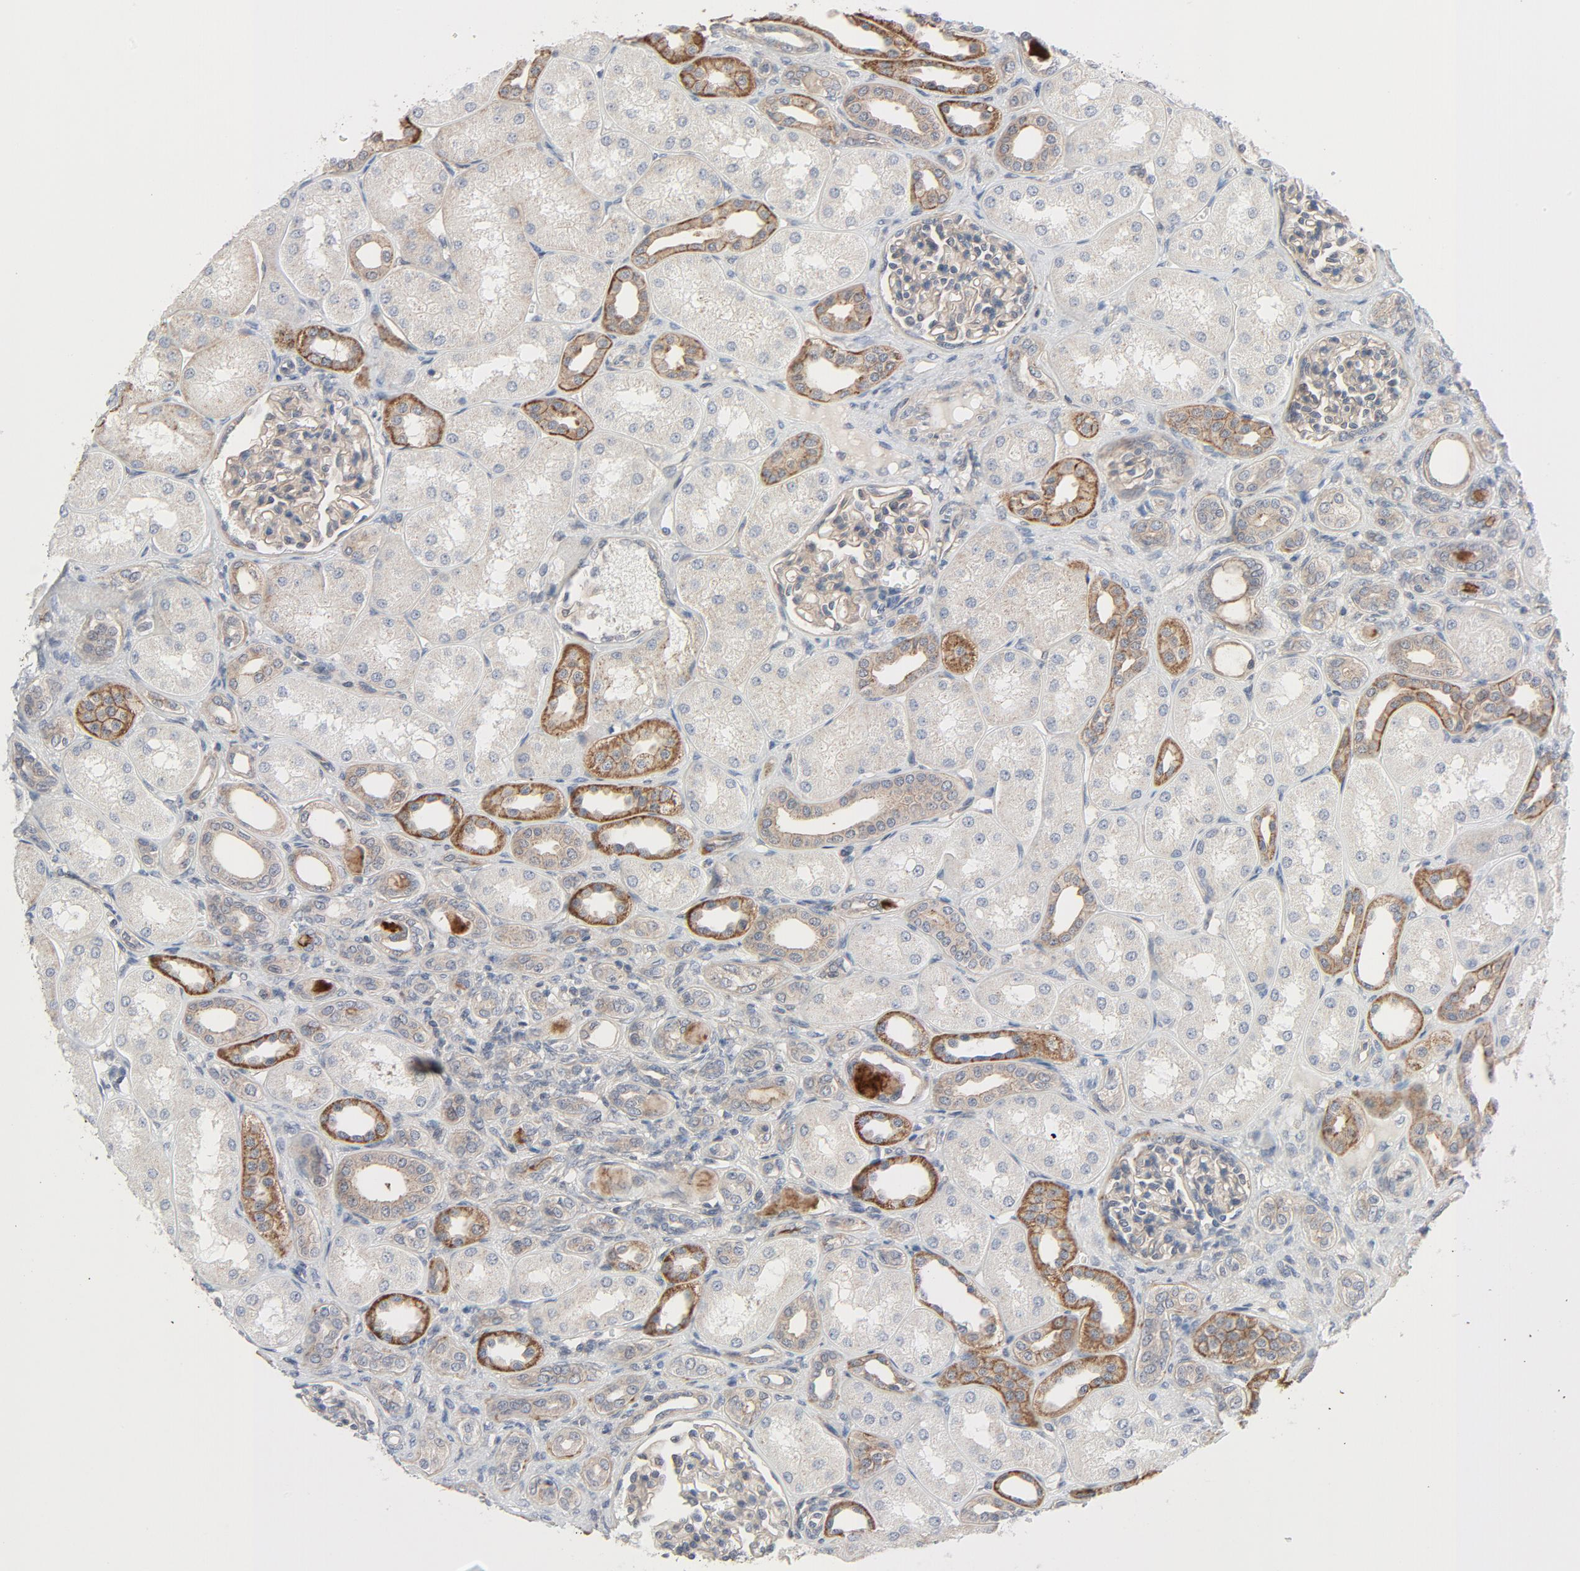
{"staining": {"intensity": "moderate", "quantity": ">75%", "location": "cytoplasmic/membranous"}, "tissue": "kidney", "cell_type": "Cells in glomeruli", "image_type": "normal", "snomed": [{"axis": "morphology", "description": "Normal tissue, NOS"}, {"axis": "topography", "description": "Kidney"}], "caption": "High-power microscopy captured an immunohistochemistry (IHC) micrograph of benign kidney, revealing moderate cytoplasmic/membranous positivity in approximately >75% of cells in glomeruli.", "gene": "TSG101", "patient": {"sex": "male", "age": 7}}